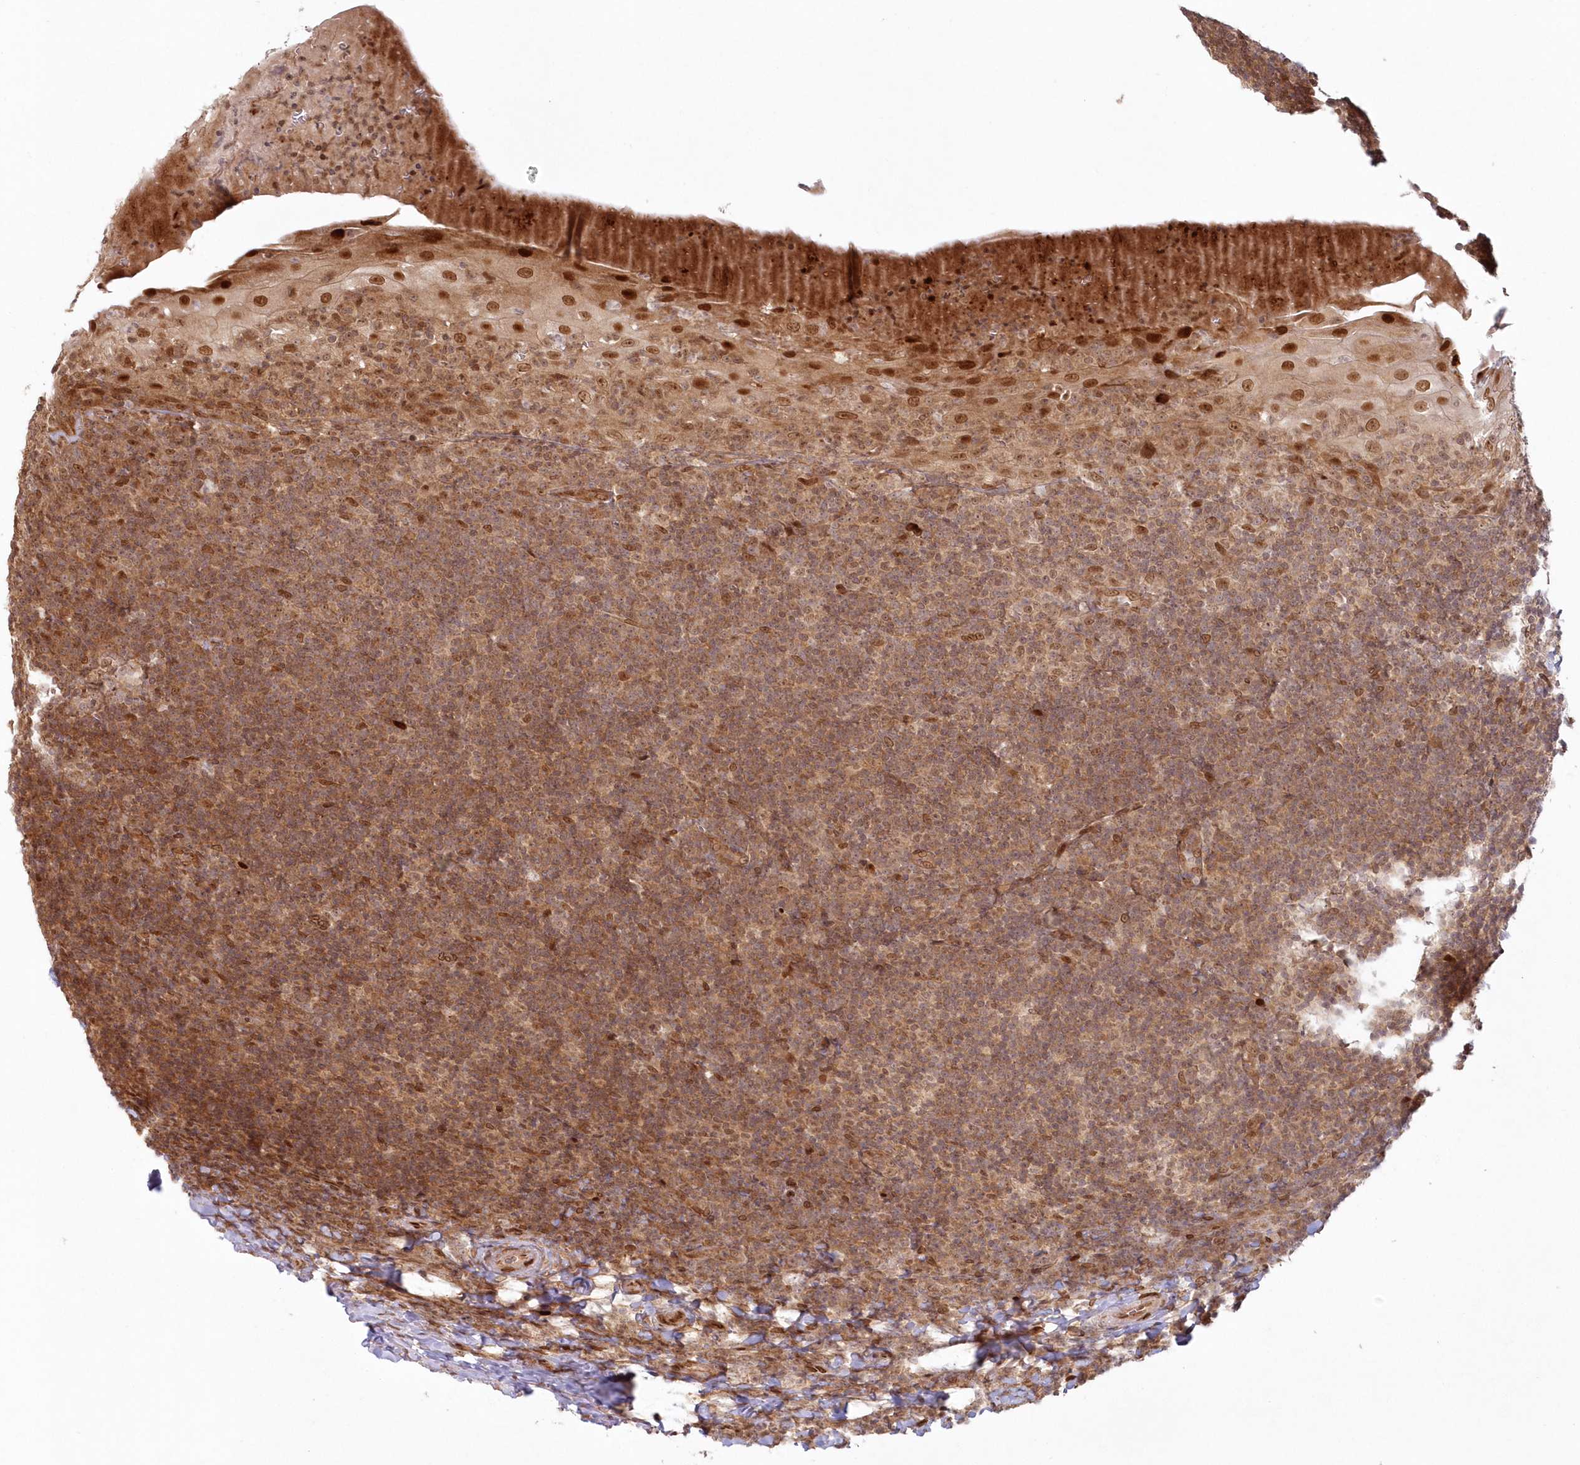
{"staining": {"intensity": "moderate", "quantity": ">75%", "location": "cytoplasmic/membranous,nuclear"}, "tissue": "tonsil", "cell_type": "Germinal center cells", "image_type": "normal", "snomed": [{"axis": "morphology", "description": "Normal tissue, NOS"}, {"axis": "topography", "description": "Tonsil"}], "caption": "A medium amount of moderate cytoplasmic/membranous,nuclear expression is identified in about >75% of germinal center cells in benign tonsil.", "gene": "TOGARAM2", "patient": {"sex": "male", "age": 37}}